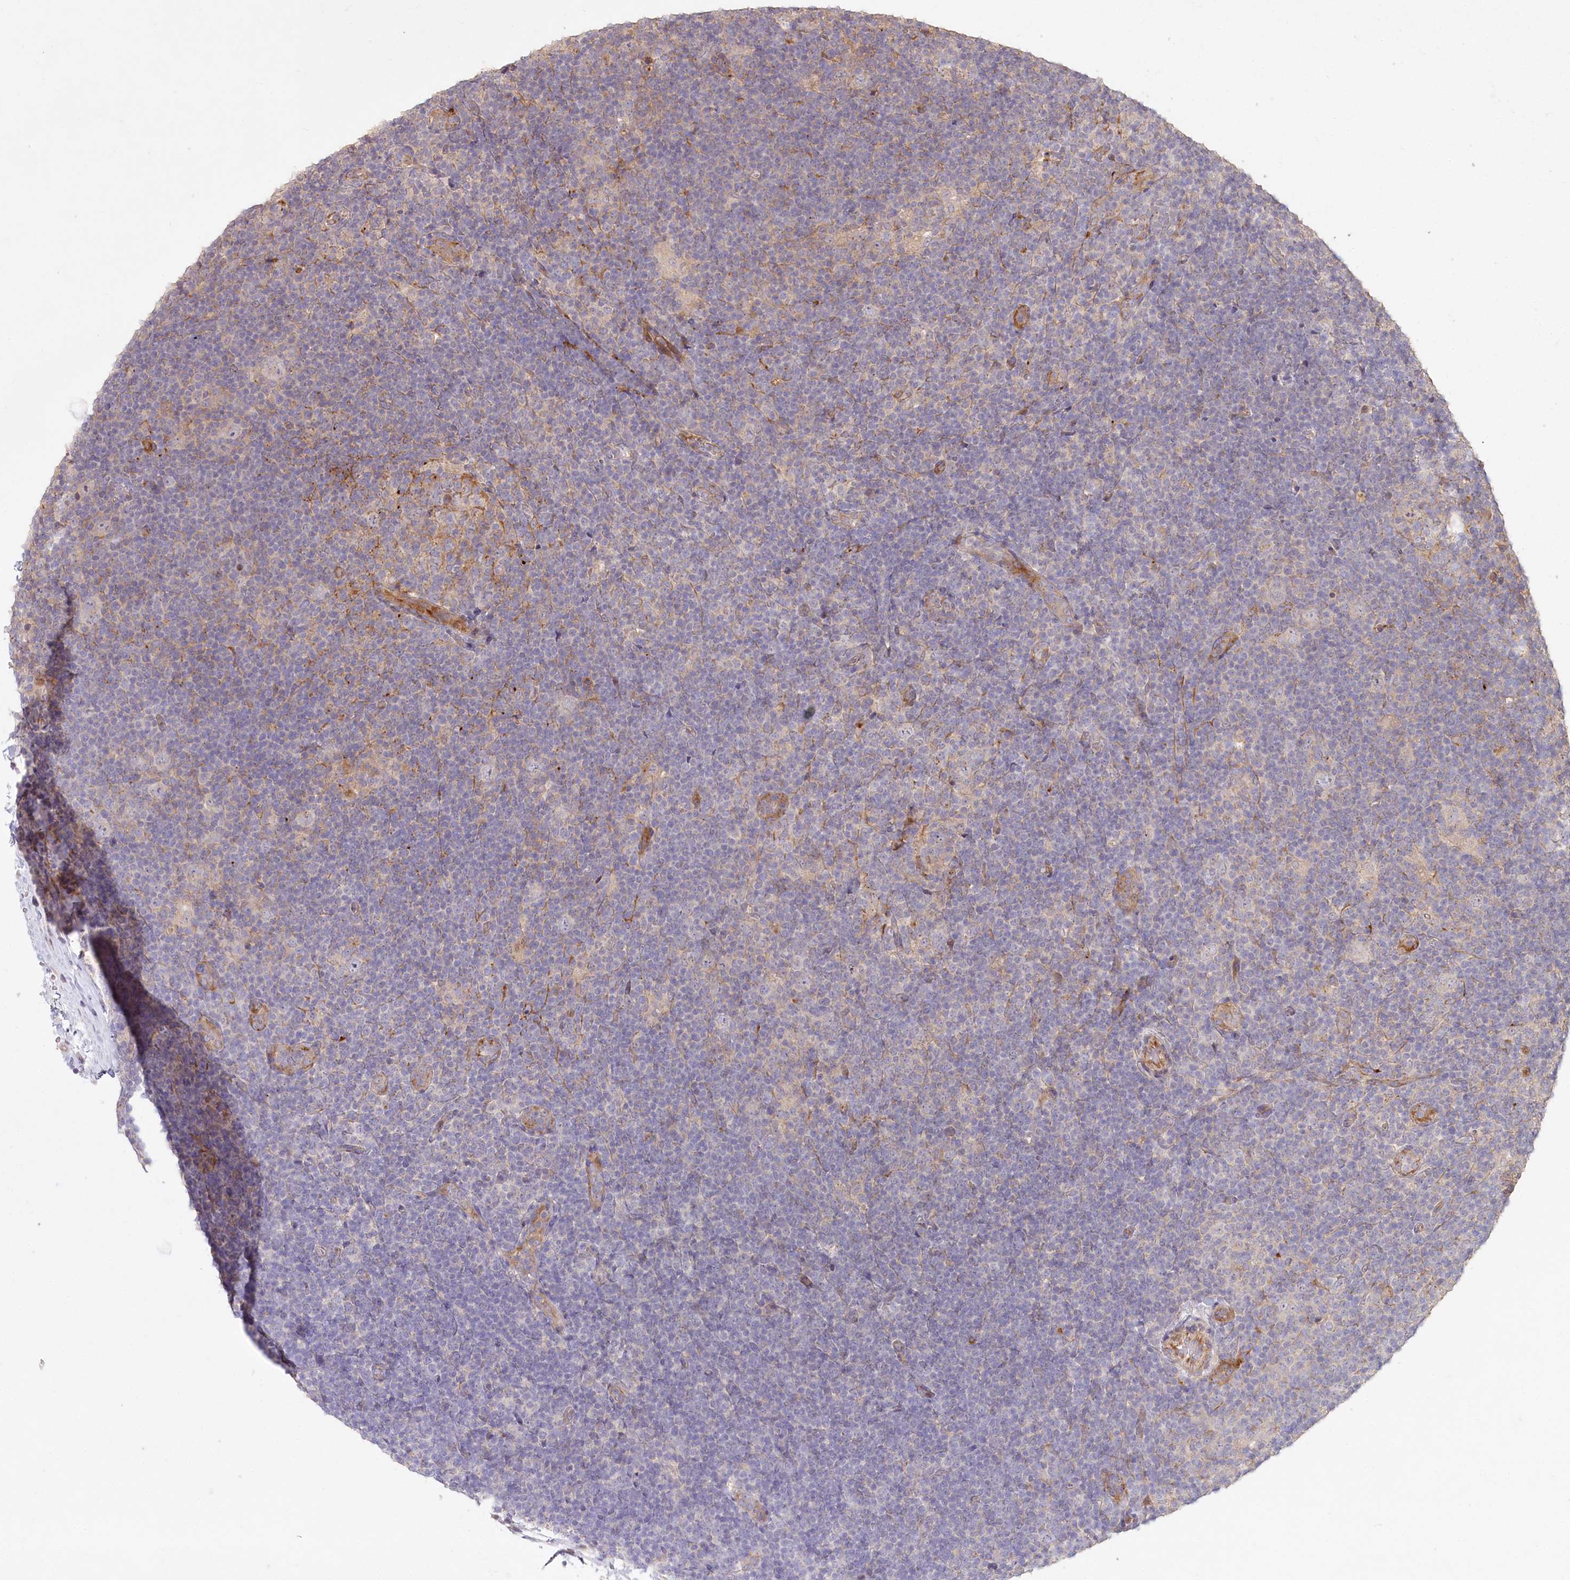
{"staining": {"intensity": "weak", "quantity": "<25%", "location": "nuclear"}, "tissue": "lymphoma", "cell_type": "Tumor cells", "image_type": "cancer", "snomed": [{"axis": "morphology", "description": "Hodgkin's disease, NOS"}, {"axis": "topography", "description": "Lymph node"}], "caption": "DAB (3,3'-diaminobenzidine) immunohistochemical staining of human Hodgkin's disease reveals no significant expression in tumor cells. (IHC, brightfield microscopy, high magnification).", "gene": "IRAK1BP1", "patient": {"sex": "female", "age": 57}}